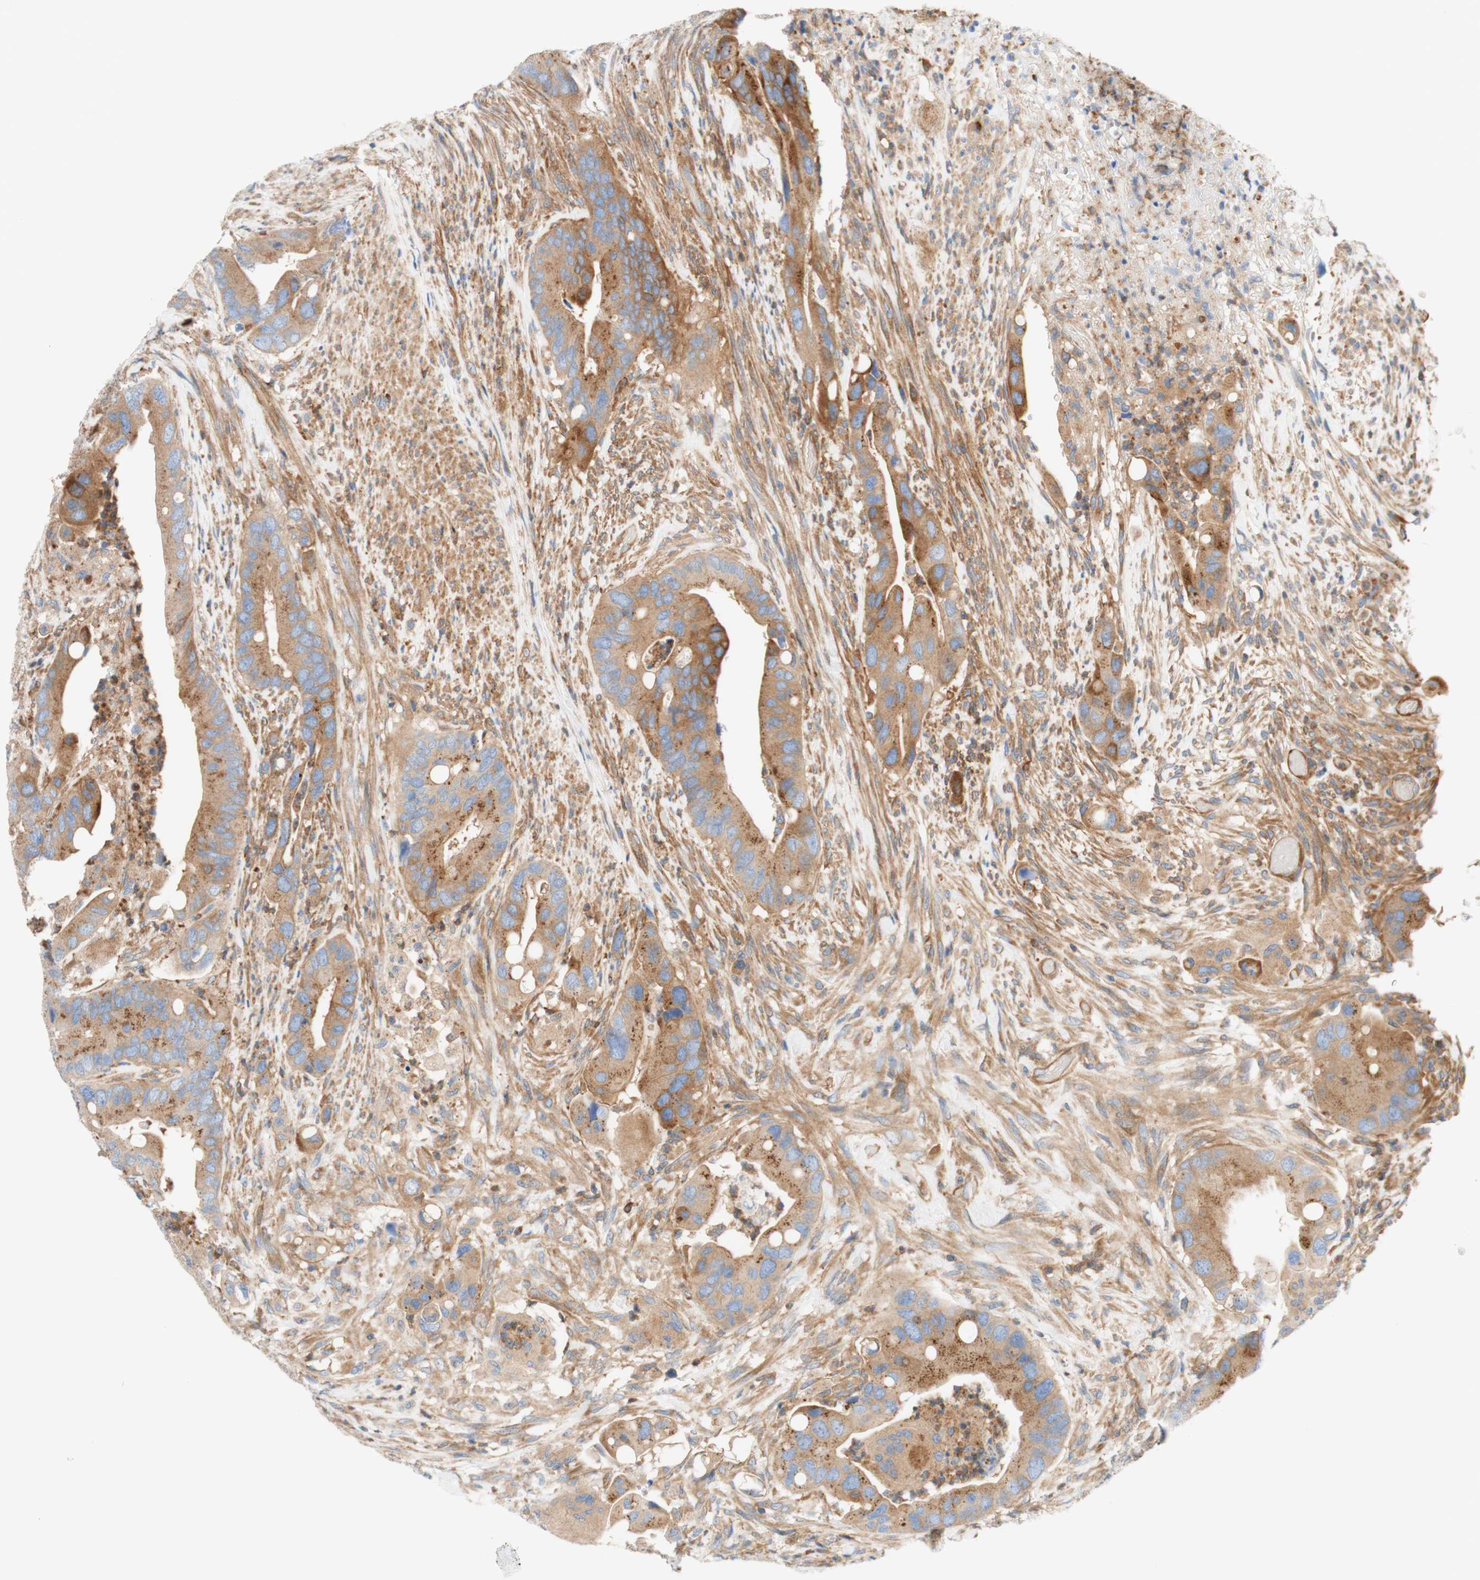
{"staining": {"intensity": "weak", "quantity": ">75%", "location": "cytoplasmic/membranous"}, "tissue": "colorectal cancer", "cell_type": "Tumor cells", "image_type": "cancer", "snomed": [{"axis": "morphology", "description": "Adenocarcinoma, NOS"}, {"axis": "topography", "description": "Rectum"}], "caption": "IHC of human colorectal cancer (adenocarcinoma) reveals low levels of weak cytoplasmic/membranous staining in approximately >75% of tumor cells.", "gene": "STOM", "patient": {"sex": "female", "age": 57}}